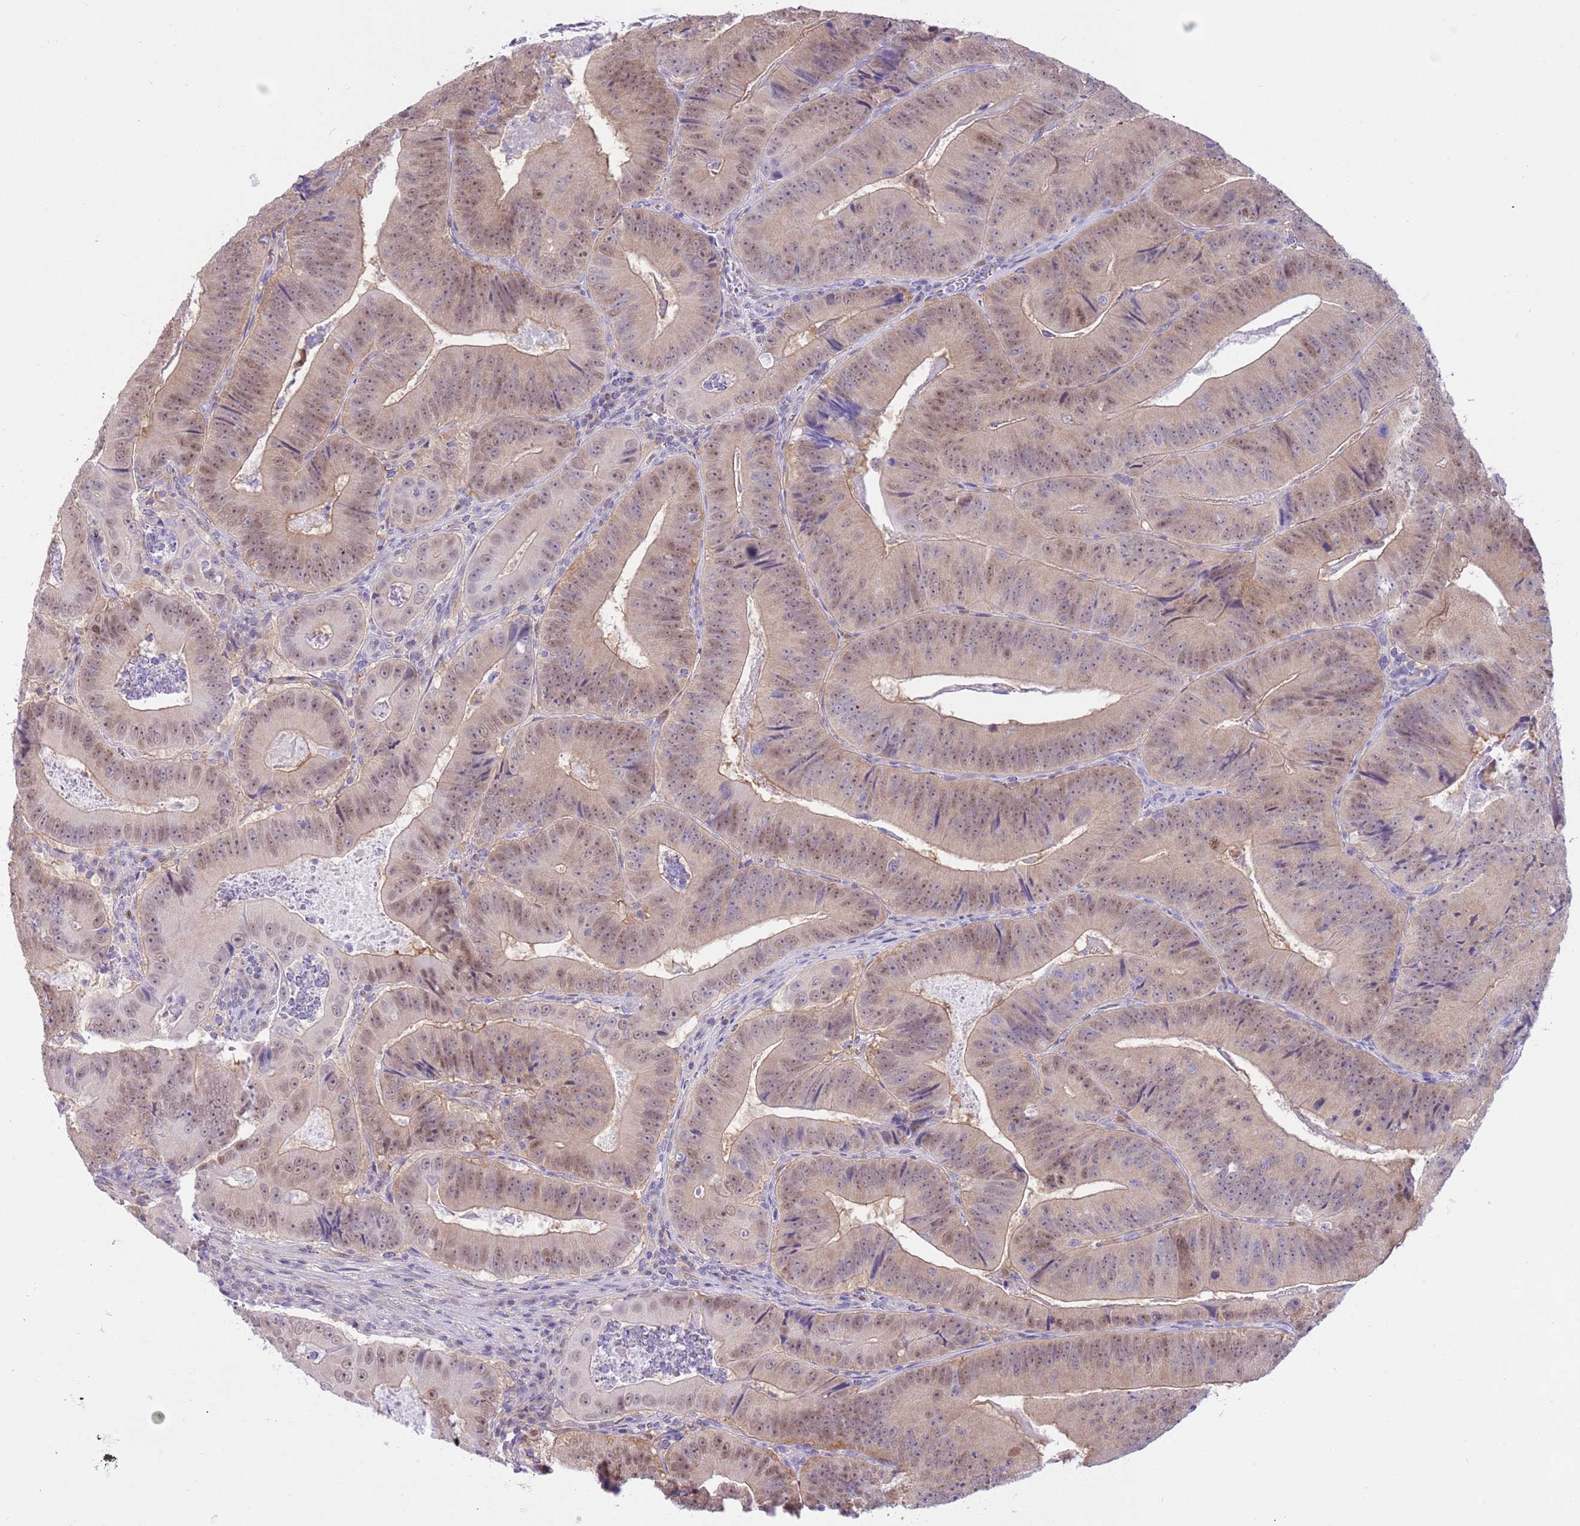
{"staining": {"intensity": "weak", "quantity": ">75%", "location": "cytoplasmic/membranous,nuclear"}, "tissue": "colorectal cancer", "cell_type": "Tumor cells", "image_type": "cancer", "snomed": [{"axis": "morphology", "description": "Adenocarcinoma, NOS"}, {"axis": "topography", "description": "Colon"}], "caption": "Adenocarcinoma (colorectal) stained with IHC reveals weak cytoplasmic/membranous and nuclear staining in approximately >75% of tumor cells. (Brightfield microscopy of DAB IHC at high magnification).", "gene": "DDI2", "patient": {"sex": "female", "age": 86}}